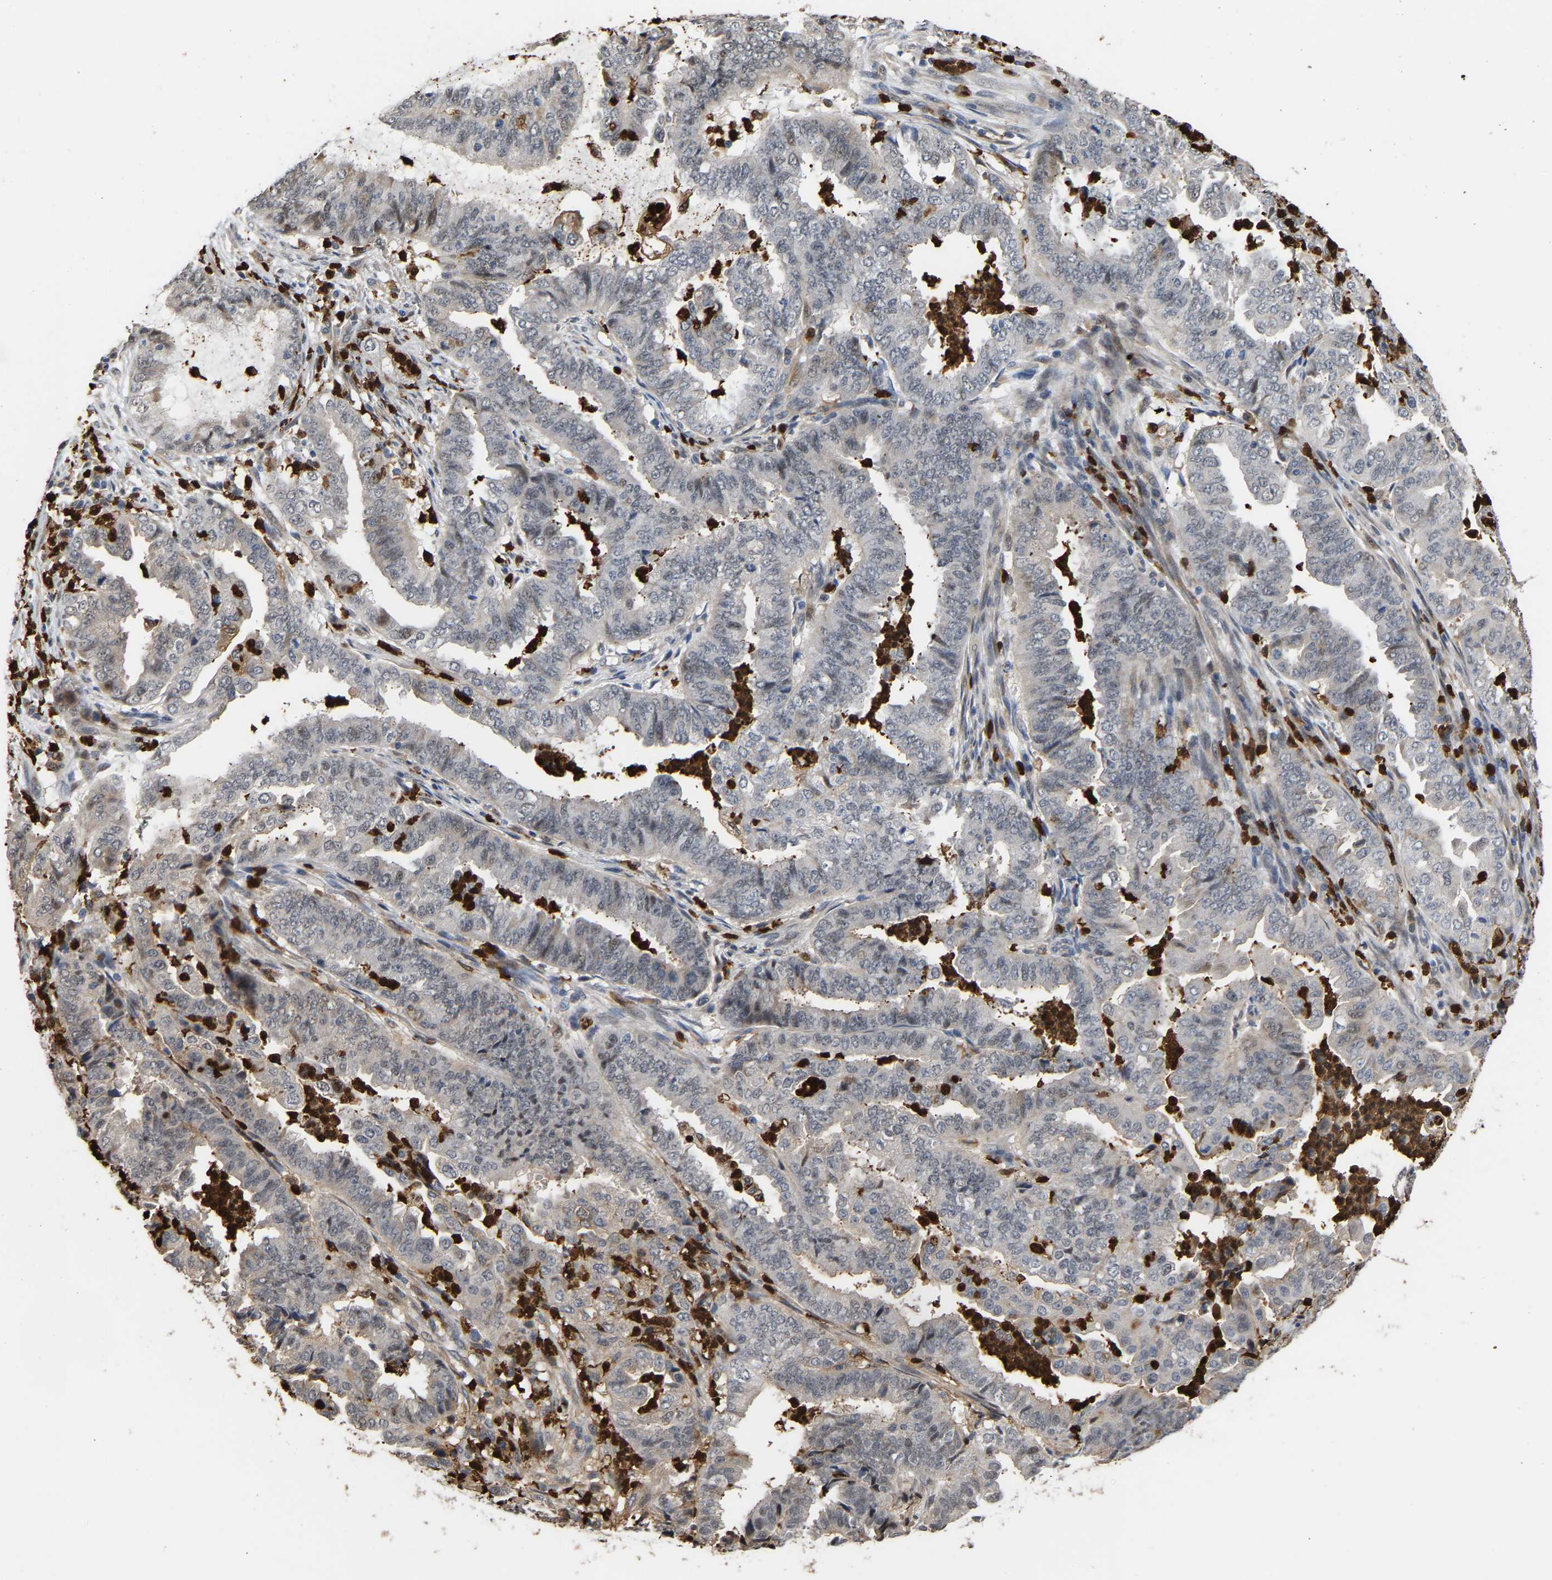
{"staining": {"intensity": "weak", "quantity": "<25%", "location": "cytoplasmic/membranous,nuclear"}, "tissue": "endometrial cancer", "cell_type": "Tumor cells", "image_type": "cancer", "snomed": [{"axis": "morphology", "description": "Adenocarcinoma, NOS"}, {"axis": "topography", "description": "Endometrium"}], "caption": "IHC image of neoplastic tissue: human adenocarcinoma (endometrial) stained with DAB (3,3'-diaminobenzidine) shows no significant protein expression in tumor cells.", "gene": "TDRD7", "patient": {"sex": "female", "age": 51}}